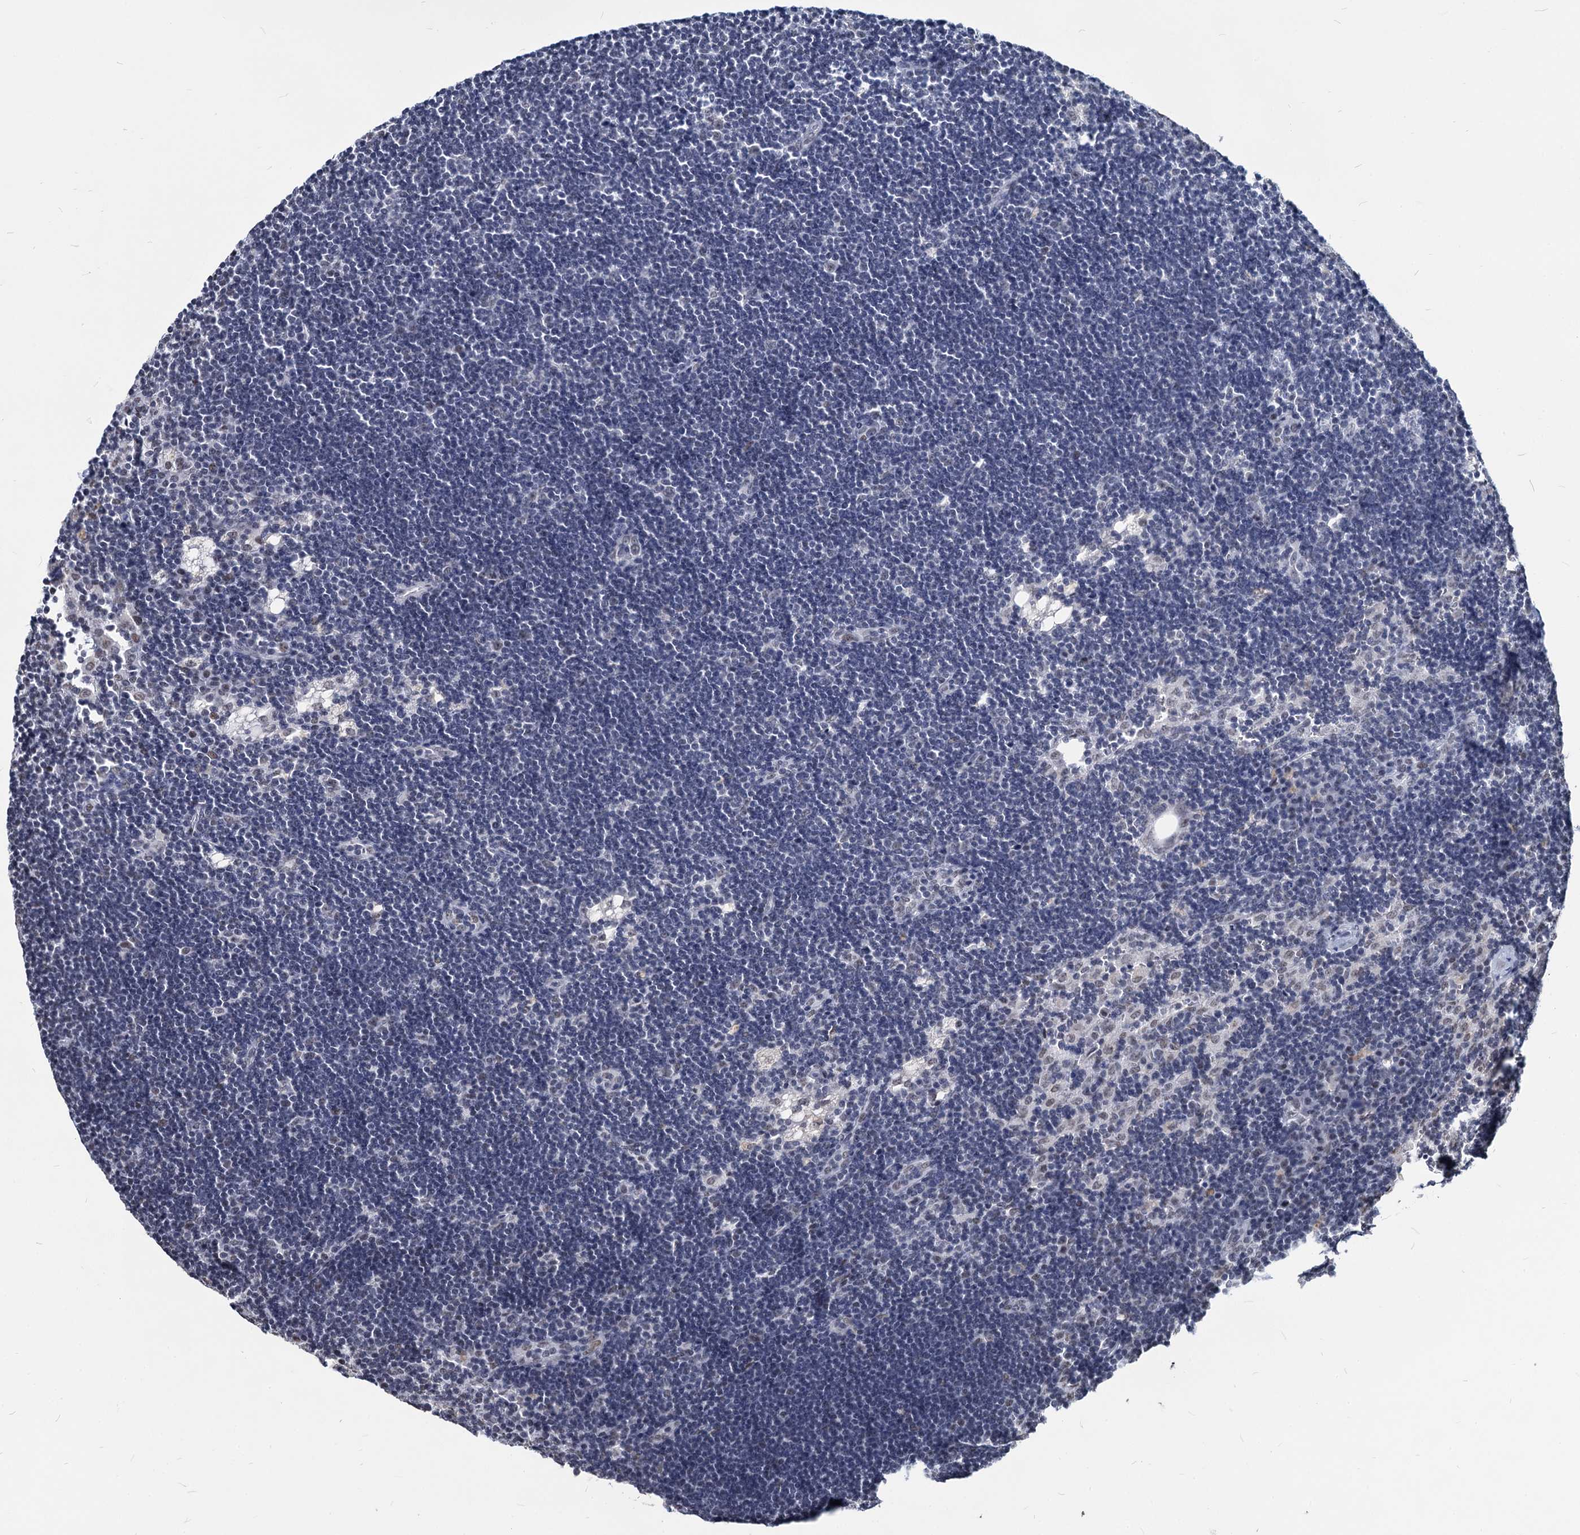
{"staining": {"intensity": "negative", "quantity": "none", "location": "none"}, "tissue": "lymph node", "cell_type": "Germinal center cells", "image_type": "normal", "snomed": [{"axis": "morphology", "description": "Normal tissue, NOS"}, {"axis": "topography", "description": "Lymph node"}], "caption": "High power microscopy image of an immunohistochemistry image of unremarkable lymph node, revealing no significant positivity in germinal center cells. (DAB IHC, high magnification).", "gene": "PARPBP", "patient": {"sex": "male", "age": 24}}